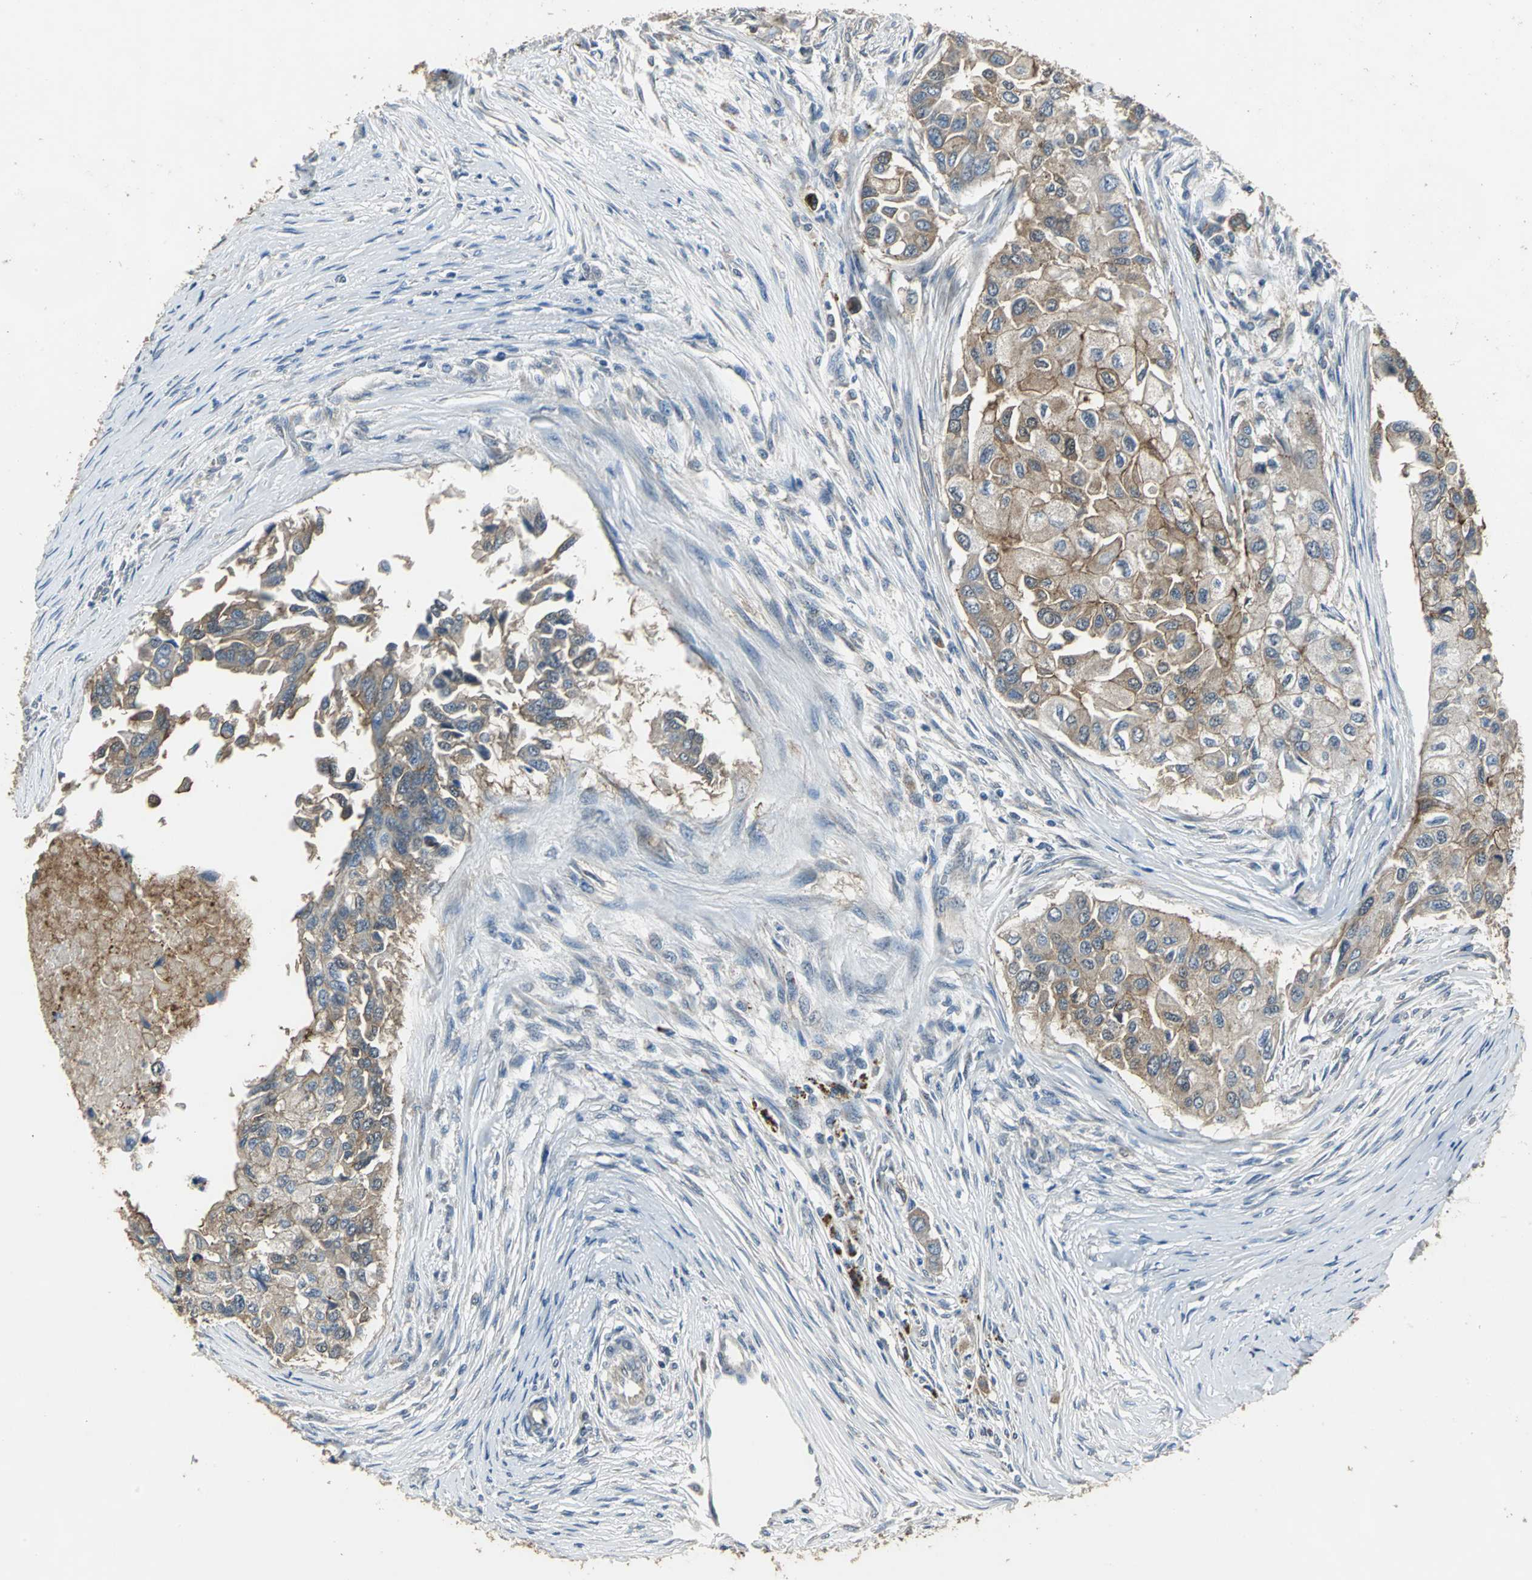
{"staining": {"intensity": "moderate", "quantity": ">75%", "location": "cytoplasmic/membranous"}, "tissue": "breast cancer", "cell_type": "Tumor cells", "image_type": "cancer", "snomed": [{"axis": "morphology", "description": "Normal tissue, NOS"}, {"axis": "morphology", "description": "Duct carcinoma"}, {"axis": "topography", "description": "Breast"}], "caption": "An image of breast intraductal carcinoma stained for a protein reveals moderate cytoplasmic/membranous brown staining in tumor cells.", "gene": "OCLN", "patient": {"sex": "female", "age": 49}}